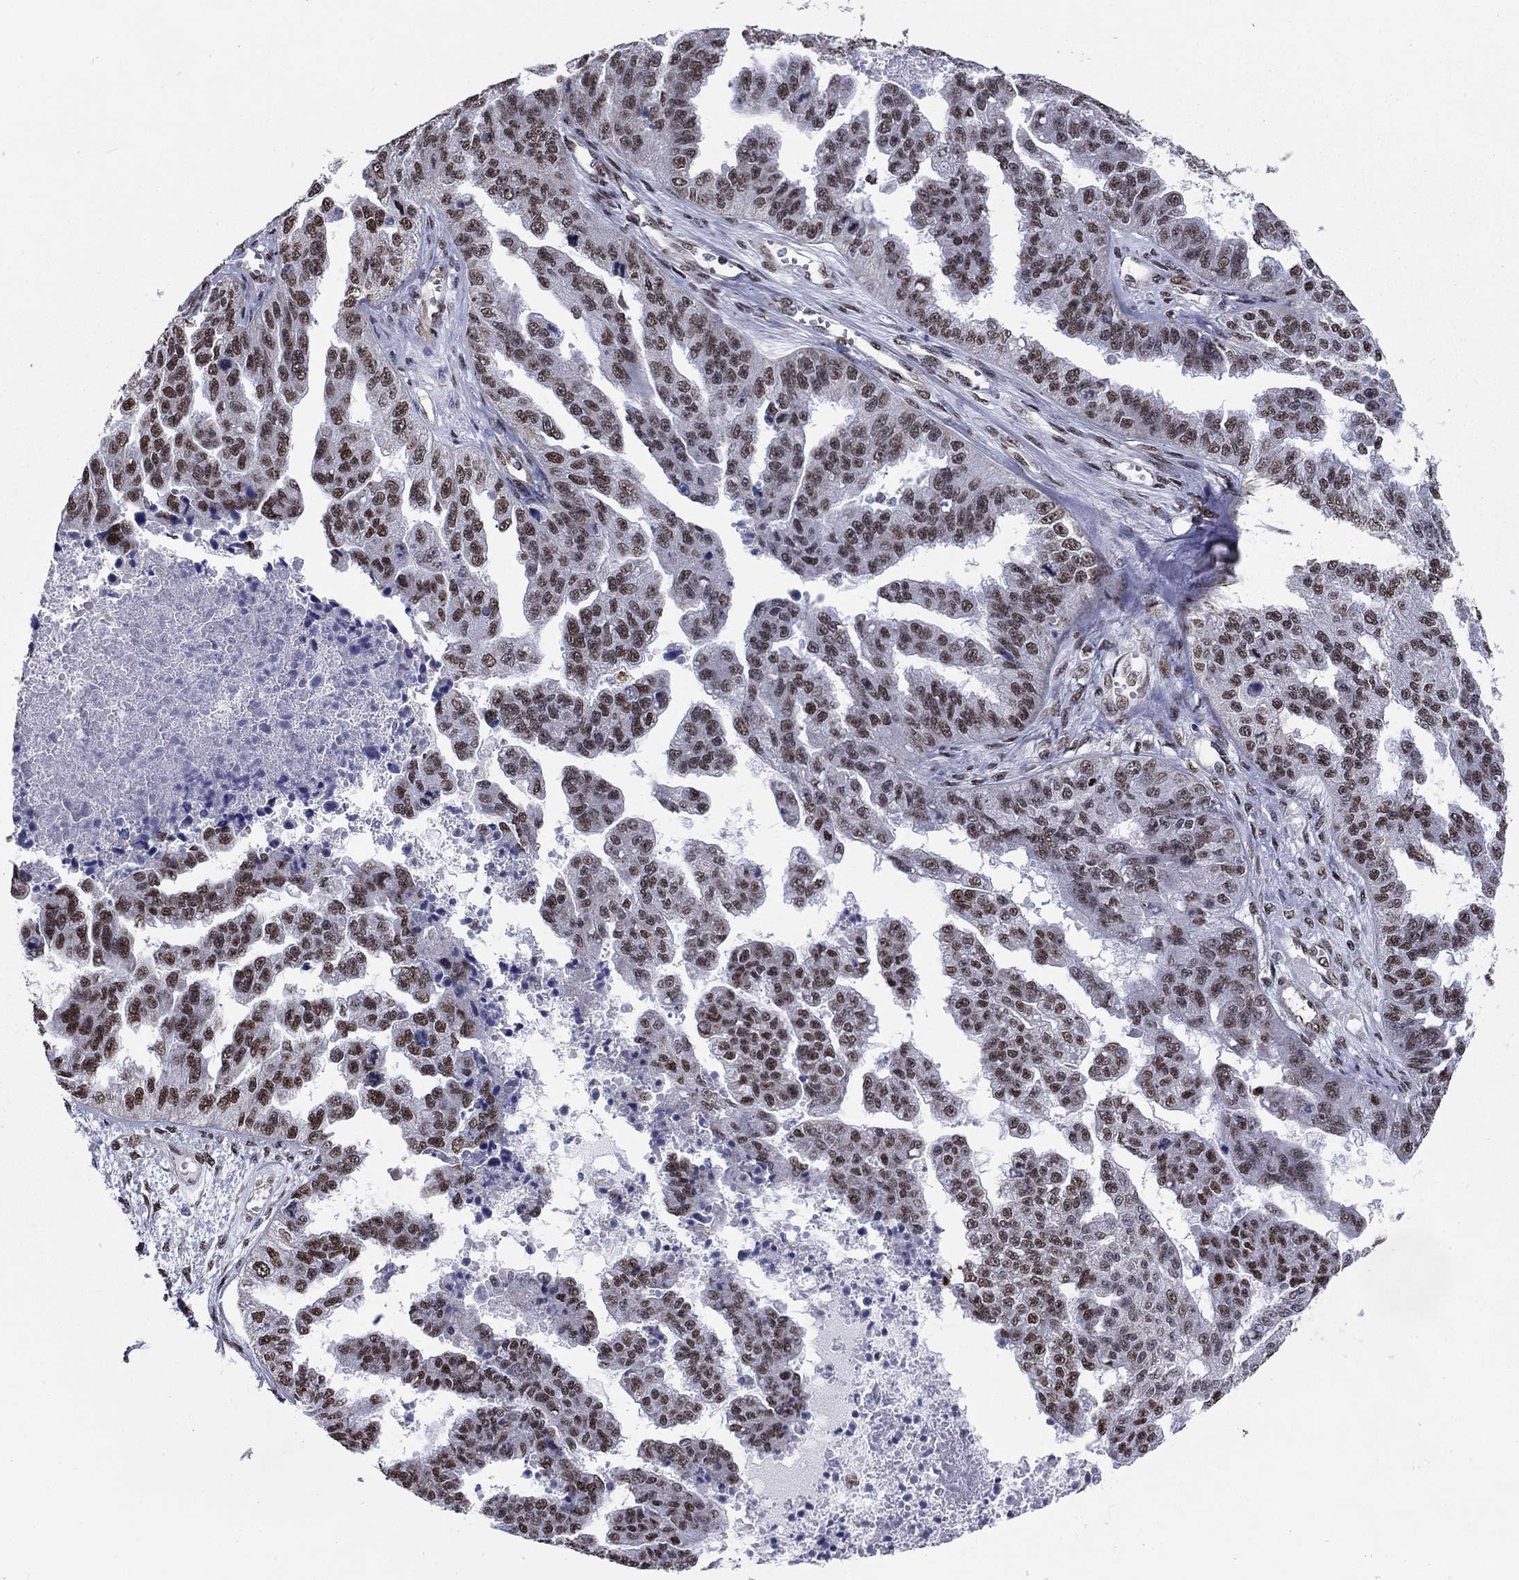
{"staining": {"intensity": "moderate", "quantity": ">75%", "location": "nuclear"}, "tissue": "ovarian cancer", "cell_type": "Tumor cells", "image_type": "cancer", "snomed": [{"axis": "morphology", "description": "Cystadenocarcinoma, serous, NOS"}, {"axis": "topography", "description": "Ovary"}], "caption": "Immunohistochemistry (DAB (3,3'-diaminobenzidine)) staining of serous cystadenocarcinoma (ovarian) displays moderate nuclear protein positivity in approximately >75% of tumor cells.", "gene": "N4BP2", "patient": {"sex": "female", "age": 58}}